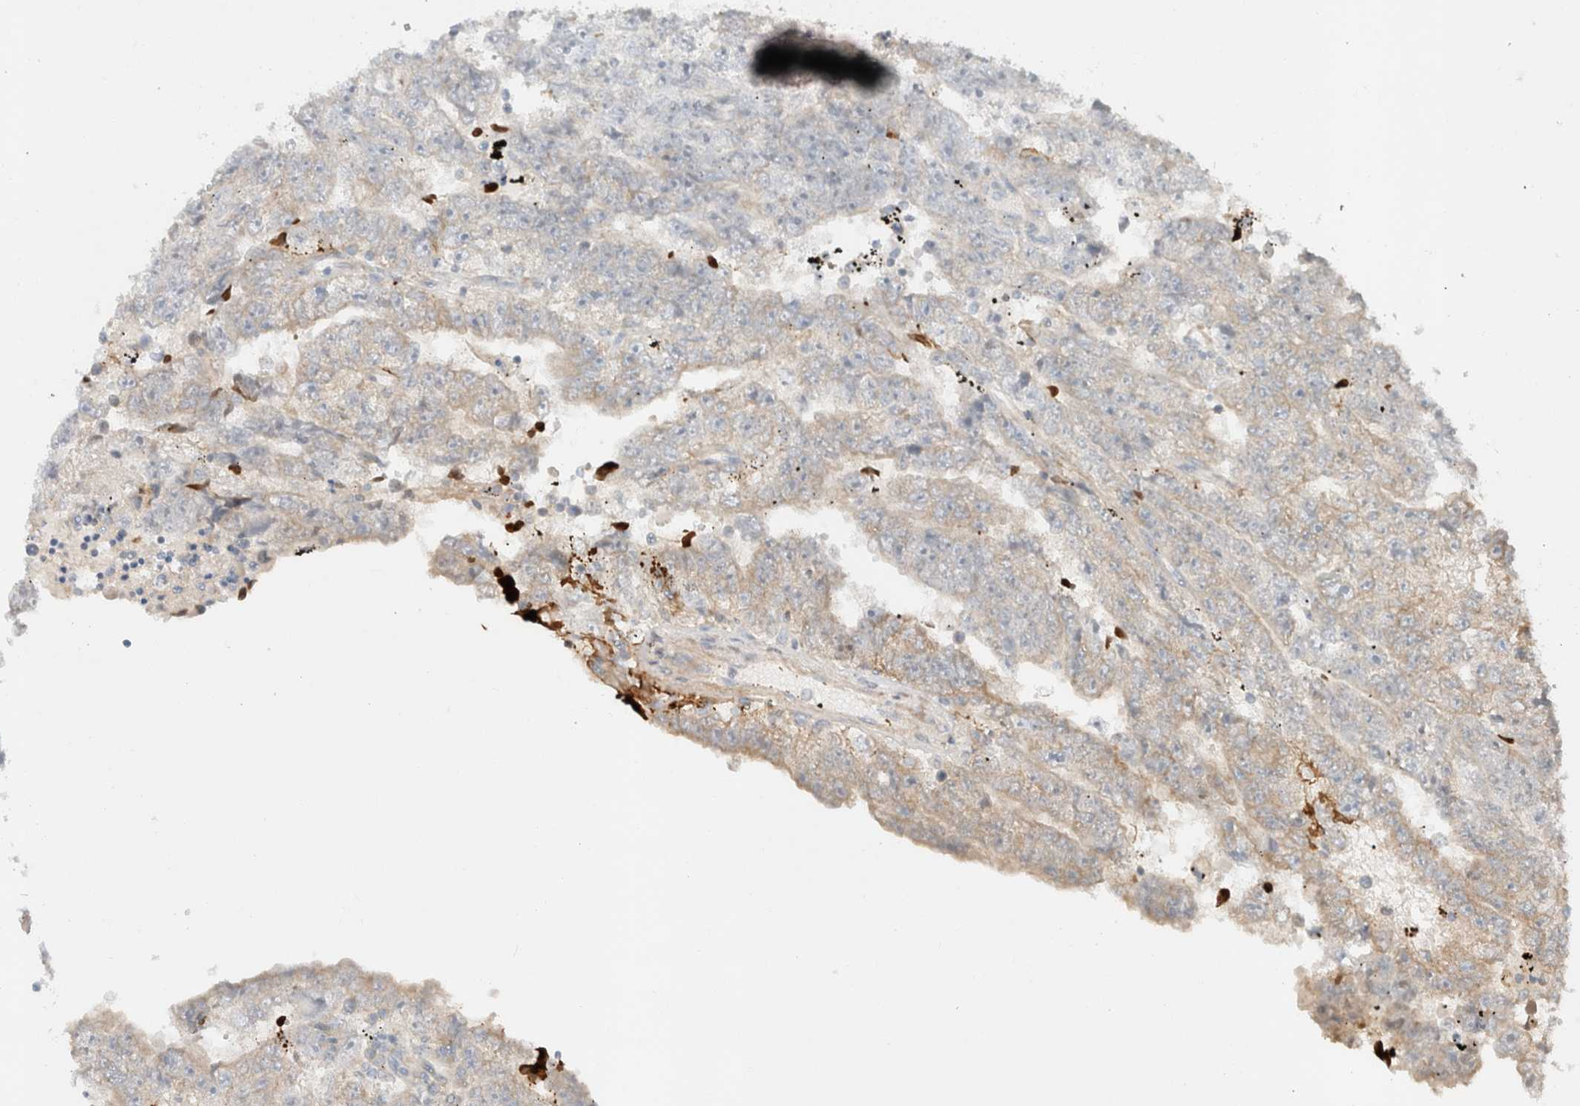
{"staining": {"intensity": "weak", "quantity": "<25%", "location": "cytoplasmic/membranous"}, "tissue": "testis cancer", "cell_type": "Tumor cells", "image_type": "cancer", "snomed": [{"axis": "morphology", "description": "Carcinoma, Embryonal, NOS"}, {"axis": "topography", "description": "Testis"}], "caption": "Tumor cells show no significant positivity in testis cancer. Brightfield microscopy of IHC stained with DAB (brown) and hematoxylin (blue), captured at high magnification.", "gene": "MARK3", "patient": {"sex": "male", "age": 25}}